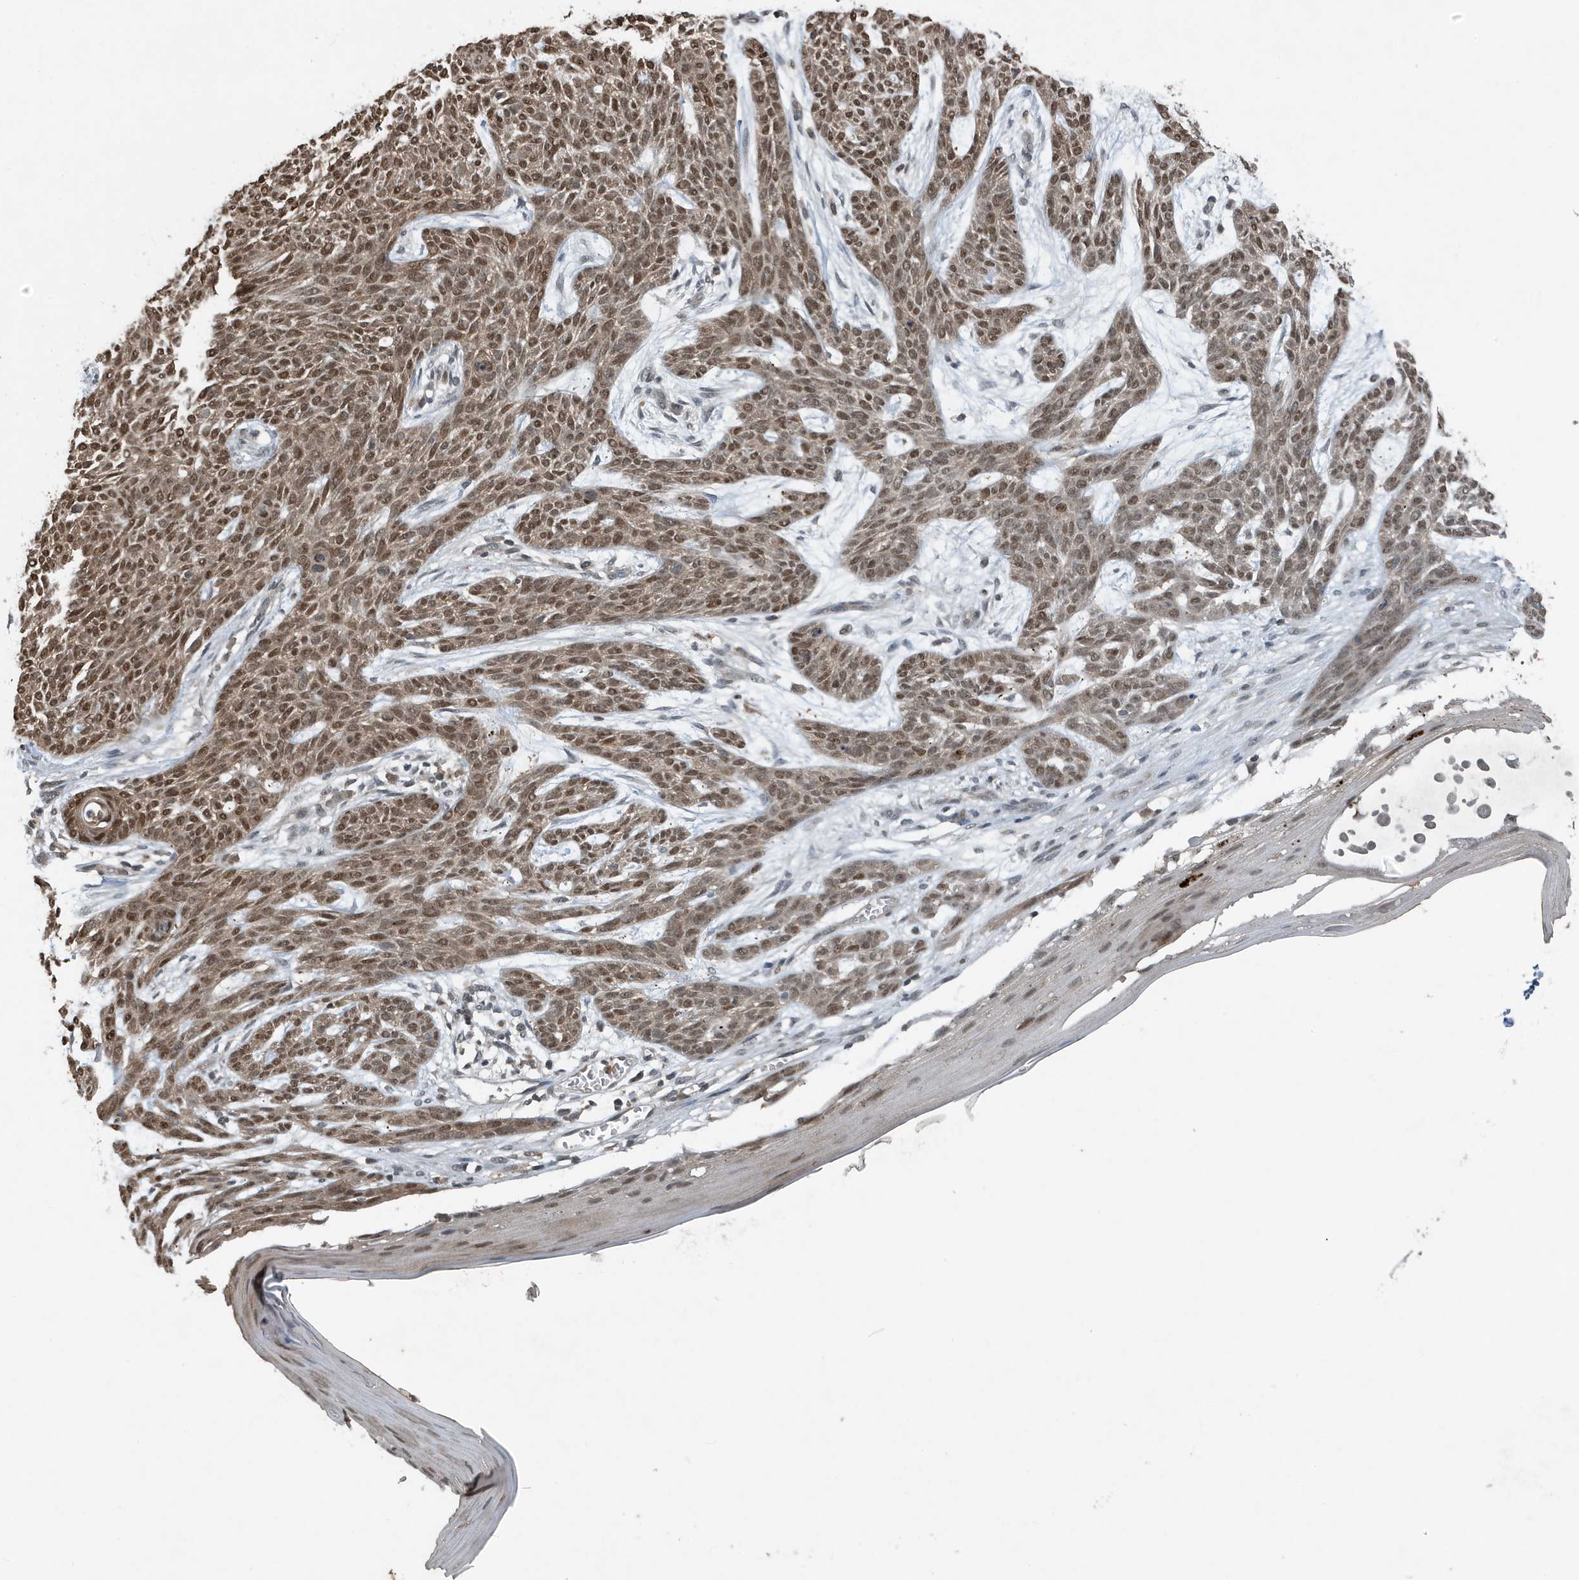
{"staining": {"intensity": "moderate", "quantity": ">75%", "location": "cytoplasmic/membranous,nuclear"}, "tissue": "skin cancer", "cell_type": "Tumor cells", "image_type": "cancer", "snomed": [{"axis": "morphology", "description": "Basal cell carcinoma"}, {"axis": "topography", "description": "Skin"}], "caption": "Basal cell carcinoma (skin) stained for a protein displays moderate cytoplasmic/membranous and nuclear positivity in tumor cells.", "gene": "HSPA1A", "patient": {"sex": "female", "age": 59}}